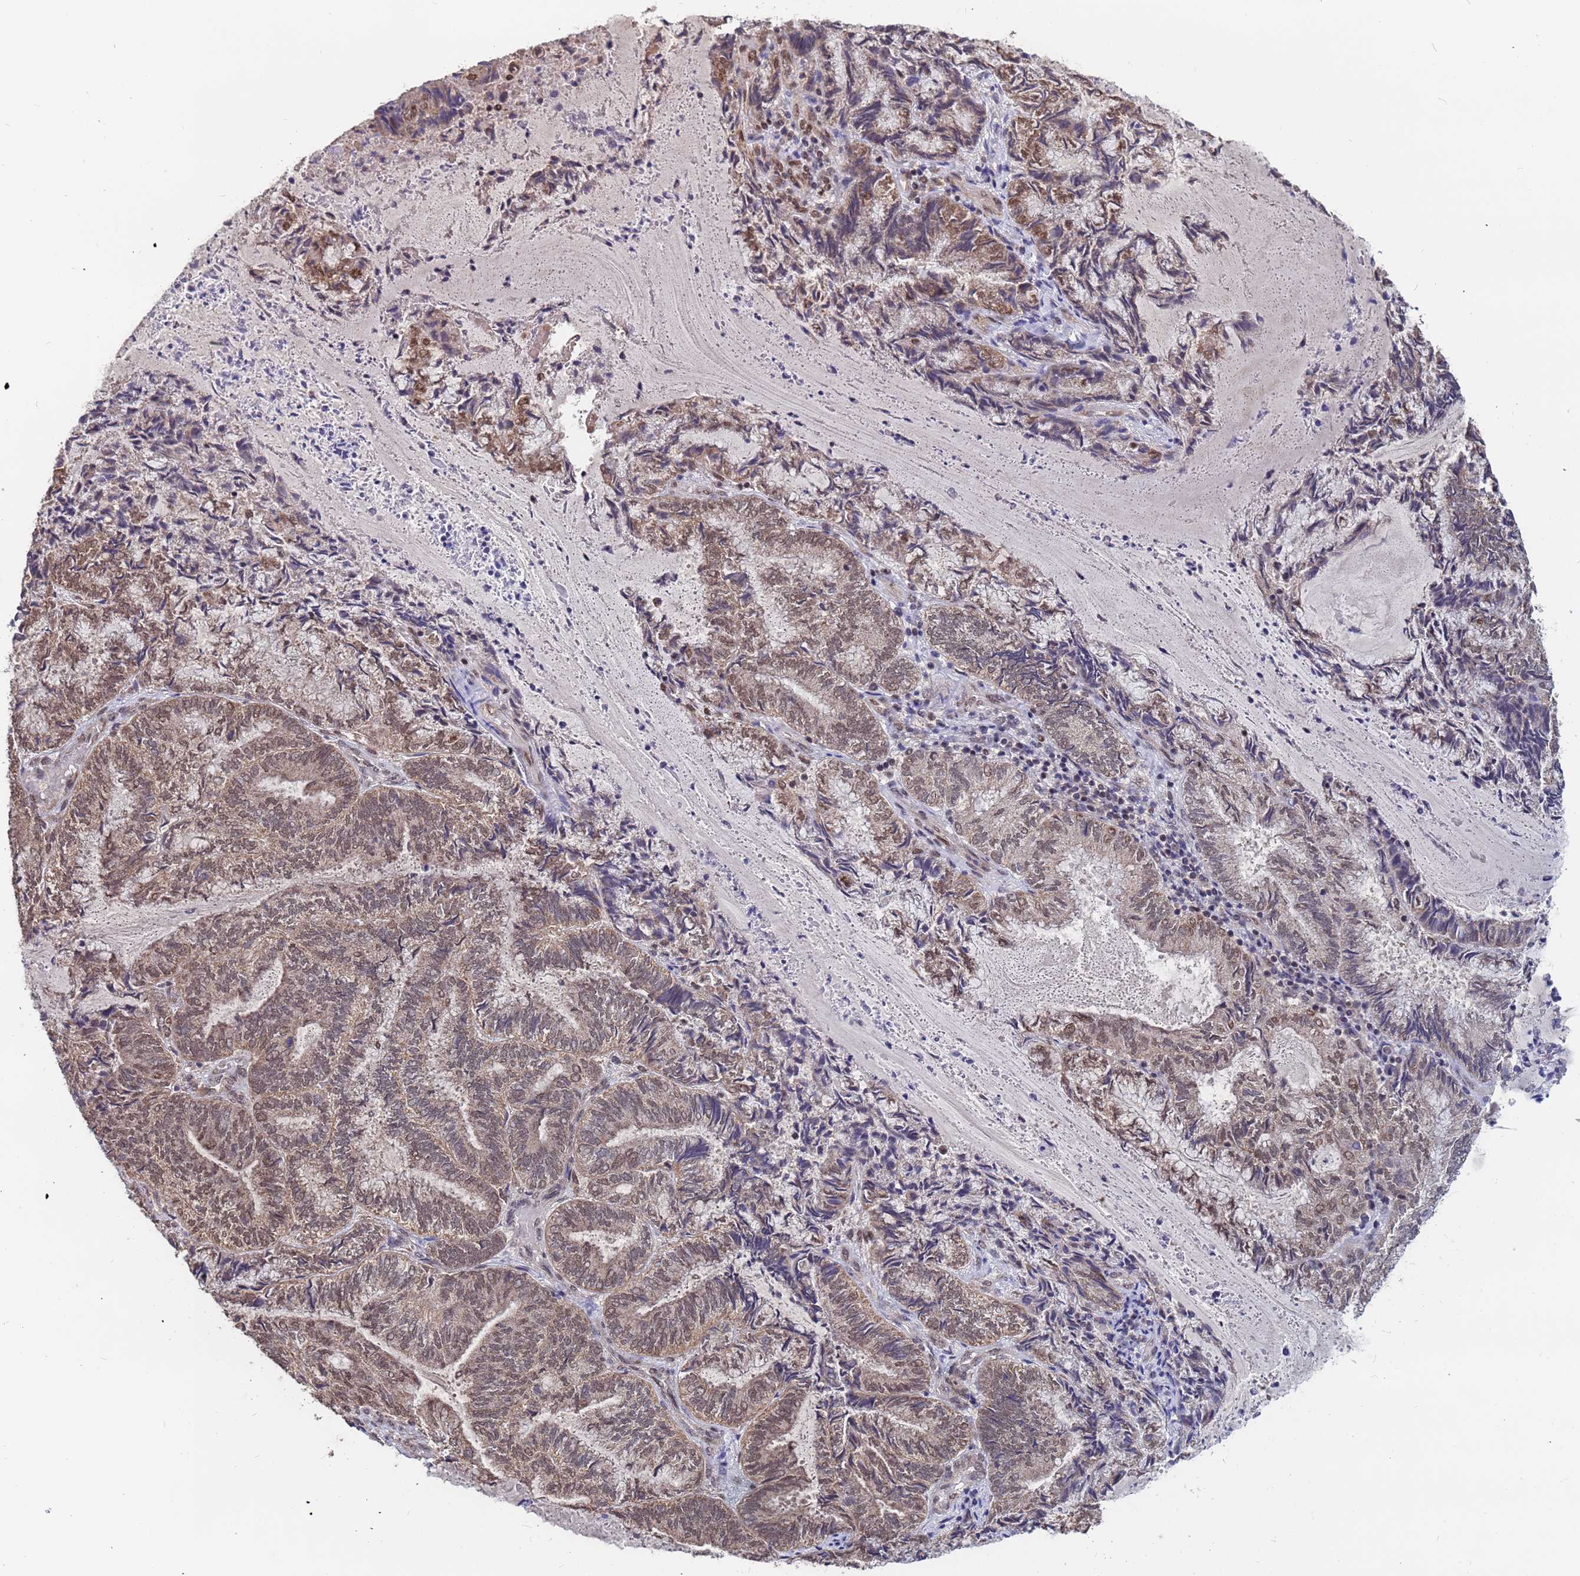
{"staining": {"intensity": "weak", "quantity": ">75%", "location": "cytoplasmic/membranous,nuclear"}, "tissue": "endometrial cancer", "cell_type": "Tumor cells", "image_type": "cancer", "snomed": [{"axis": "morphology", "description": "Adenocarcinoma, NOS"}, {"axis": "topography", "description": "Endometrium"}], "caption": "A photomicrograph of endometrial cancer stained for a protein shows weak cytoplasmic/membranous and nuclear brown staining in tumor cells.", "gene": "DENND2B", "patient": {"sex": "female", "age": 80}}